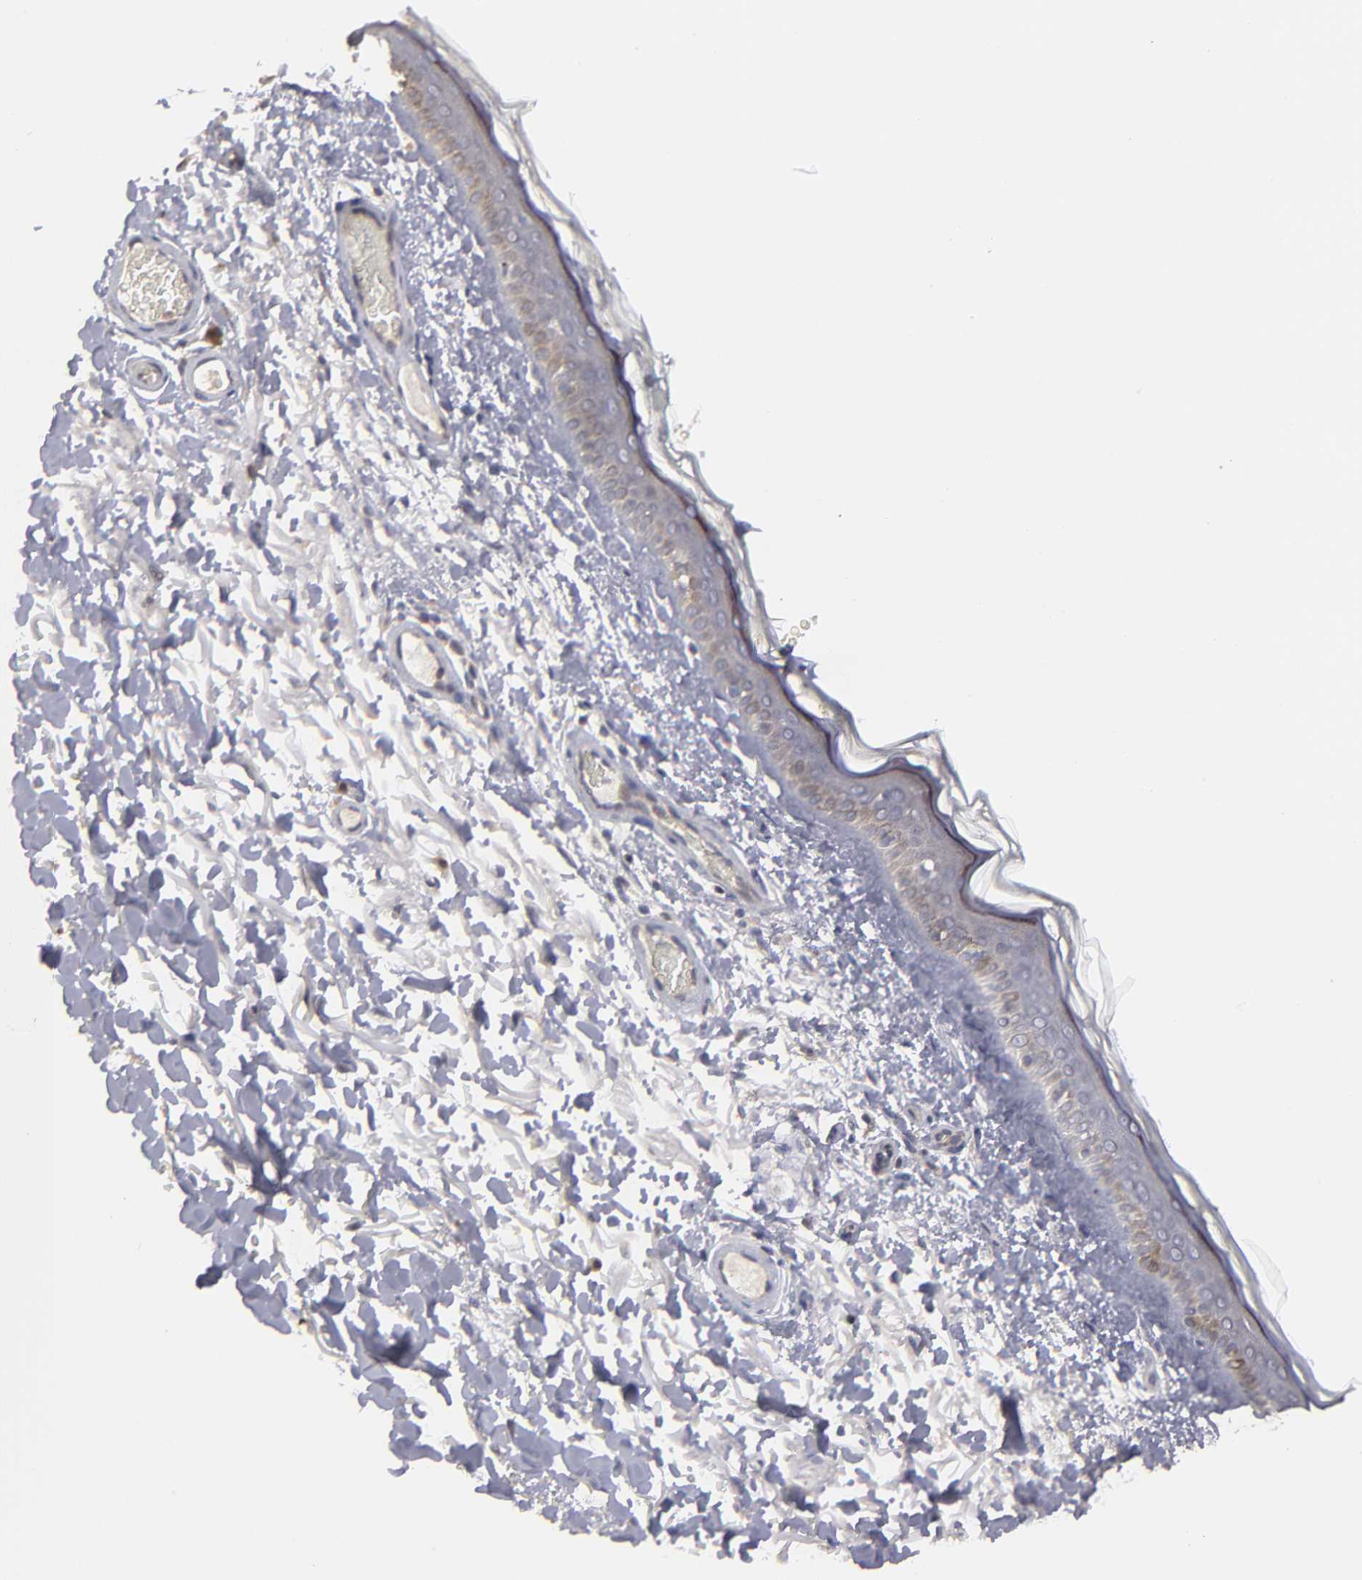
{"staining": {"intensity": "negative", "quantity": "none", "location": "none"}, "tissue": "skin", "cell_type": "Fibroblasts", "image_type": "normal", "snomed": [{"axis": "morphology", "description": "Normal tissue, NOS"}, {"axis": "topography", "description": "Skin"}], "caption": "An immunohistochemistry photomicrograph of normal skin is shown. There is no staining in fibroblasts of skin. The staining was performed using DAB to visualize the protein expression in brown, while the nuclei were stained in blue with hematoxylin (Magnification: 20x).", "gene": "CEP97", "patient": {"sex": "male", "age": 63}}